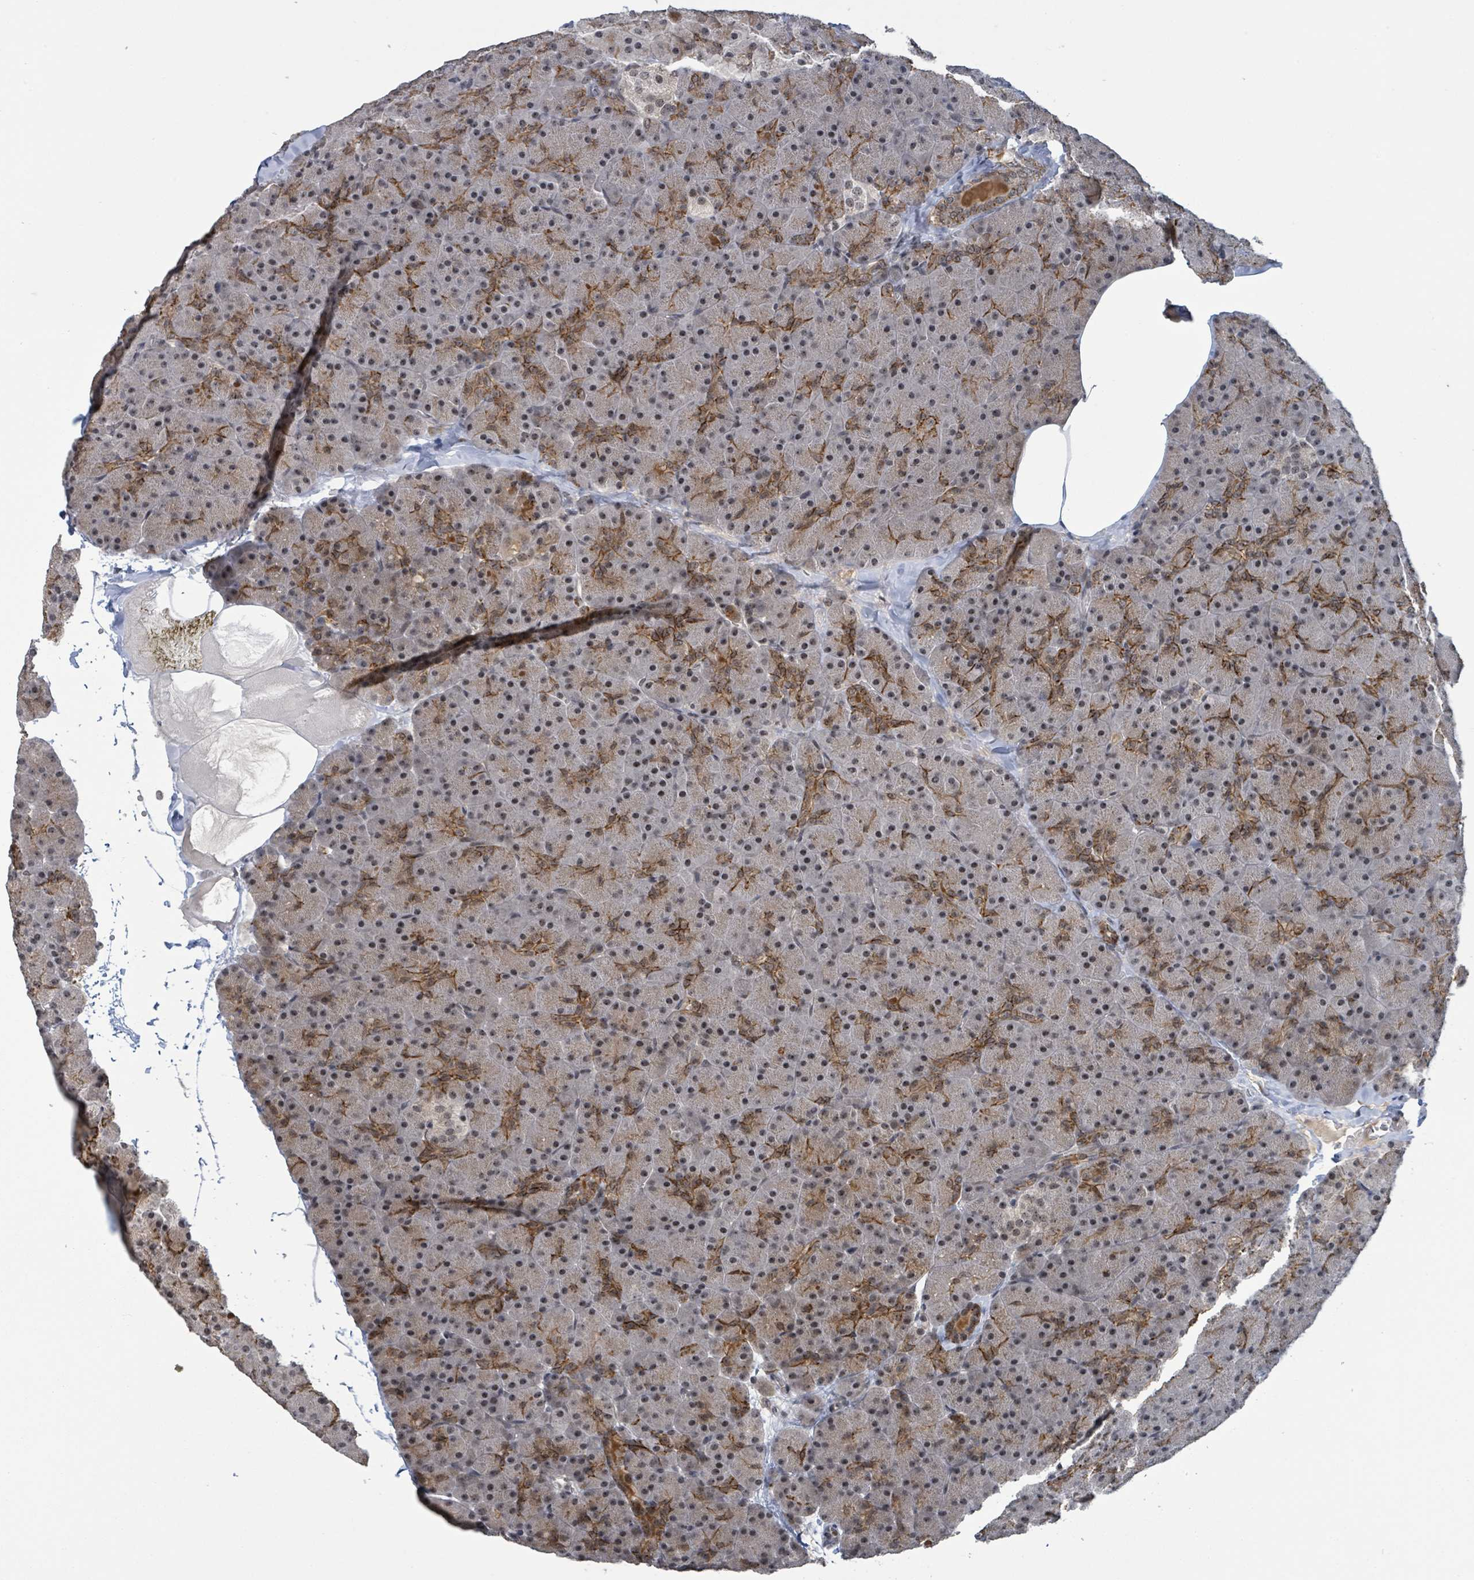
{"staining": {"intensity": "moderate", "quantity": "25%-75%", "location": "cytoplasmic/membranous,nuclear"}, "tissue": "pancreas", "cell_type": "Exocrine glandular cells", "image_type": "normal", "snomed": [{"axis": "morphology", "description": "Normal tissue, NOS"}, {"axis": "topography", "description": "Pancreas"}], "caption": "IHC histopathology image of benign pancreas: human pancreas stained using IHC exhibits medium levels of moderate protein expression localized specifically in the cytoplasmic/membranous,nuclear of exocrine glandular cells, appearing as a cytoplasmic/membranous,nuclear brown color.", "gene": "ZBTB14", "patient": {"sex": "male", "age": 36}}